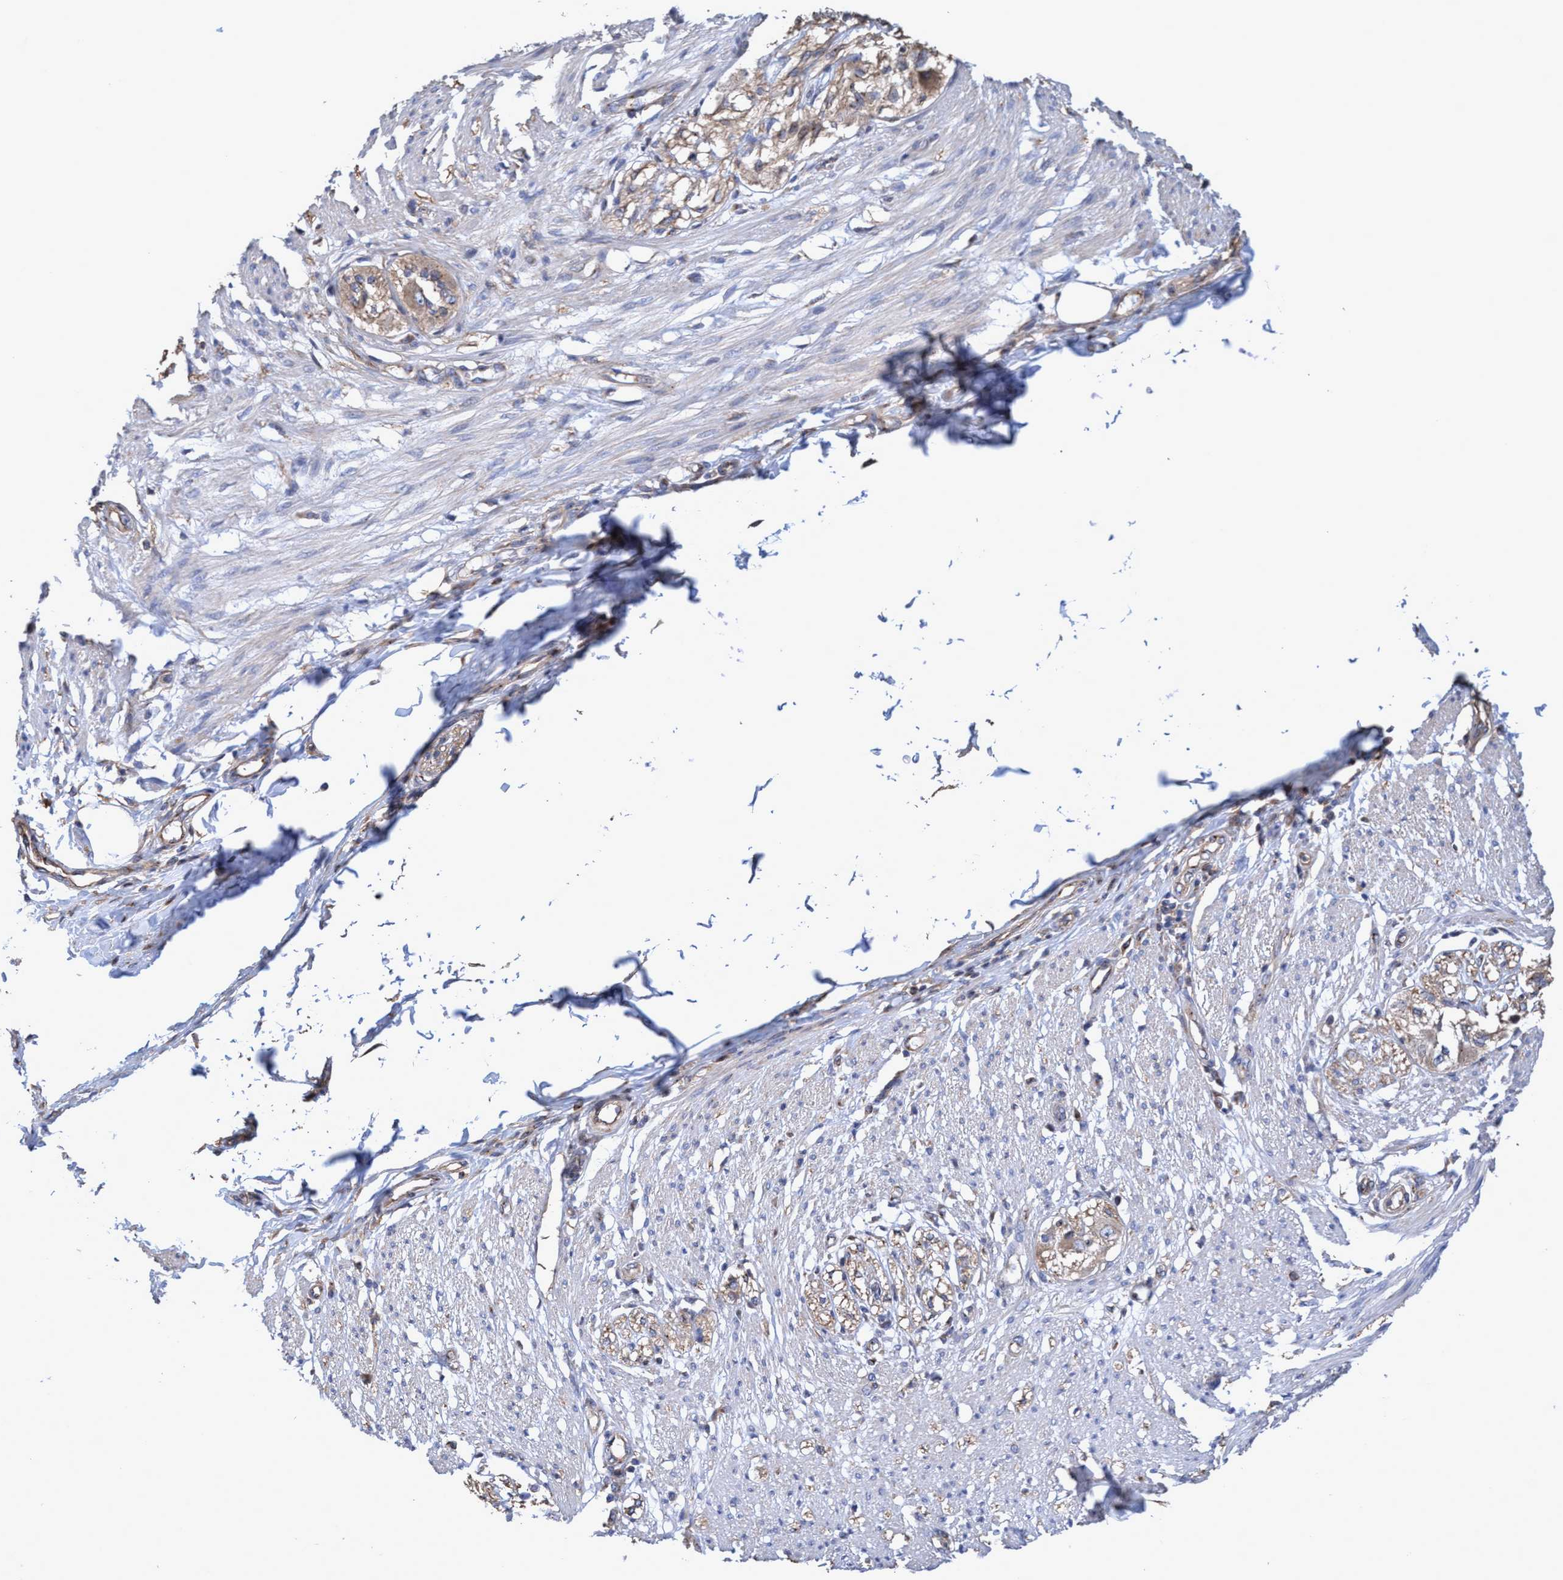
{"staining": {"intensity": "weak", "quantity": "25%-75%", "location": "cytoplasmic/membranous"}, "tissue": "smooth muscle", "cell_type": "Smooth muscle cells", "image_type": "normal", "snomed": [{"axis": "morphology", "description": "Normal tissue, NOS"}, {"axis": "morphology", "description": "Adenocarcinoma, NOS"}, {"axis": "topography", "description": "Colon"}, {"axis": "topography", "description": "Peripheral nerve tissue"}], "caption": "DAB immunohistochemical staining of benign smooth muscle exhibits weak cytoplasmic/membranous protein staining in about 25%-75% of smooth muscle cells. The protein is stained brown, and the nuclei are stained in blue (DAB (3,3'-diaminobenzidine) IHC with brightfield microscopy, high magnification).", "gene": "BICD2", "patient": {"sex": "male", "age": 14}}